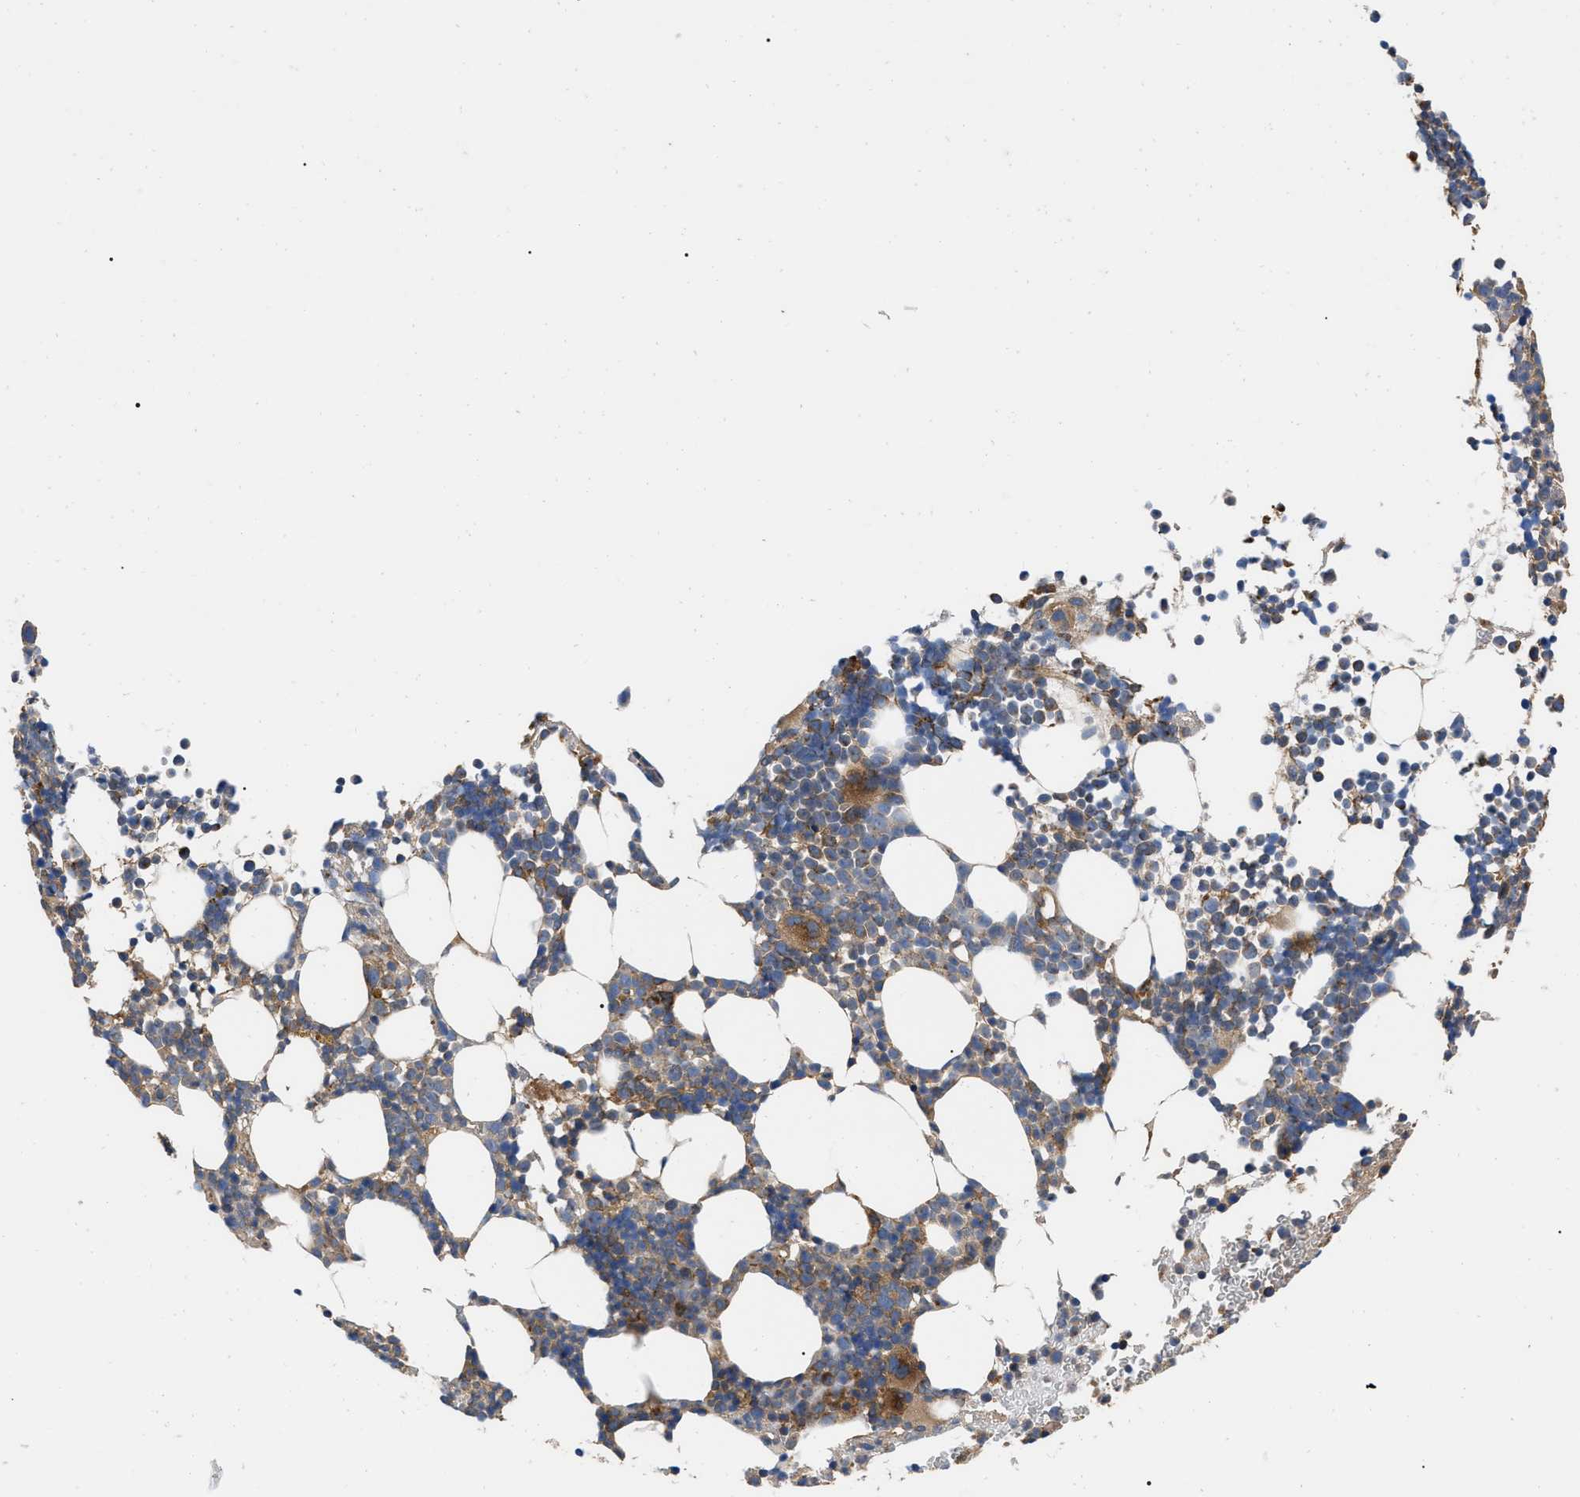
{"staining": {"intensity": "moderate", "quantity": "25%-75%", "location": "cytoplasmic/membranous"}, "tissue": "bone marrow", "cell_type": "Hematopoietic cells", "image_type": "normal", "snomed": [{"axis": "morphology", "description": "Normal tissue, NOS"}, {"axis": "morphology", "description": "Inflammation, NOS"}, {"axis": "topography", "description": "Bone marrow"}], "caption": "Bone marrow stained with IHC reveals moderate cytoplasmic/membranous positivity in approximately 25%-75% of hematopoietic cells.", "gene": "RABEP1", "patient": {"sex": "female", "age": 67}}